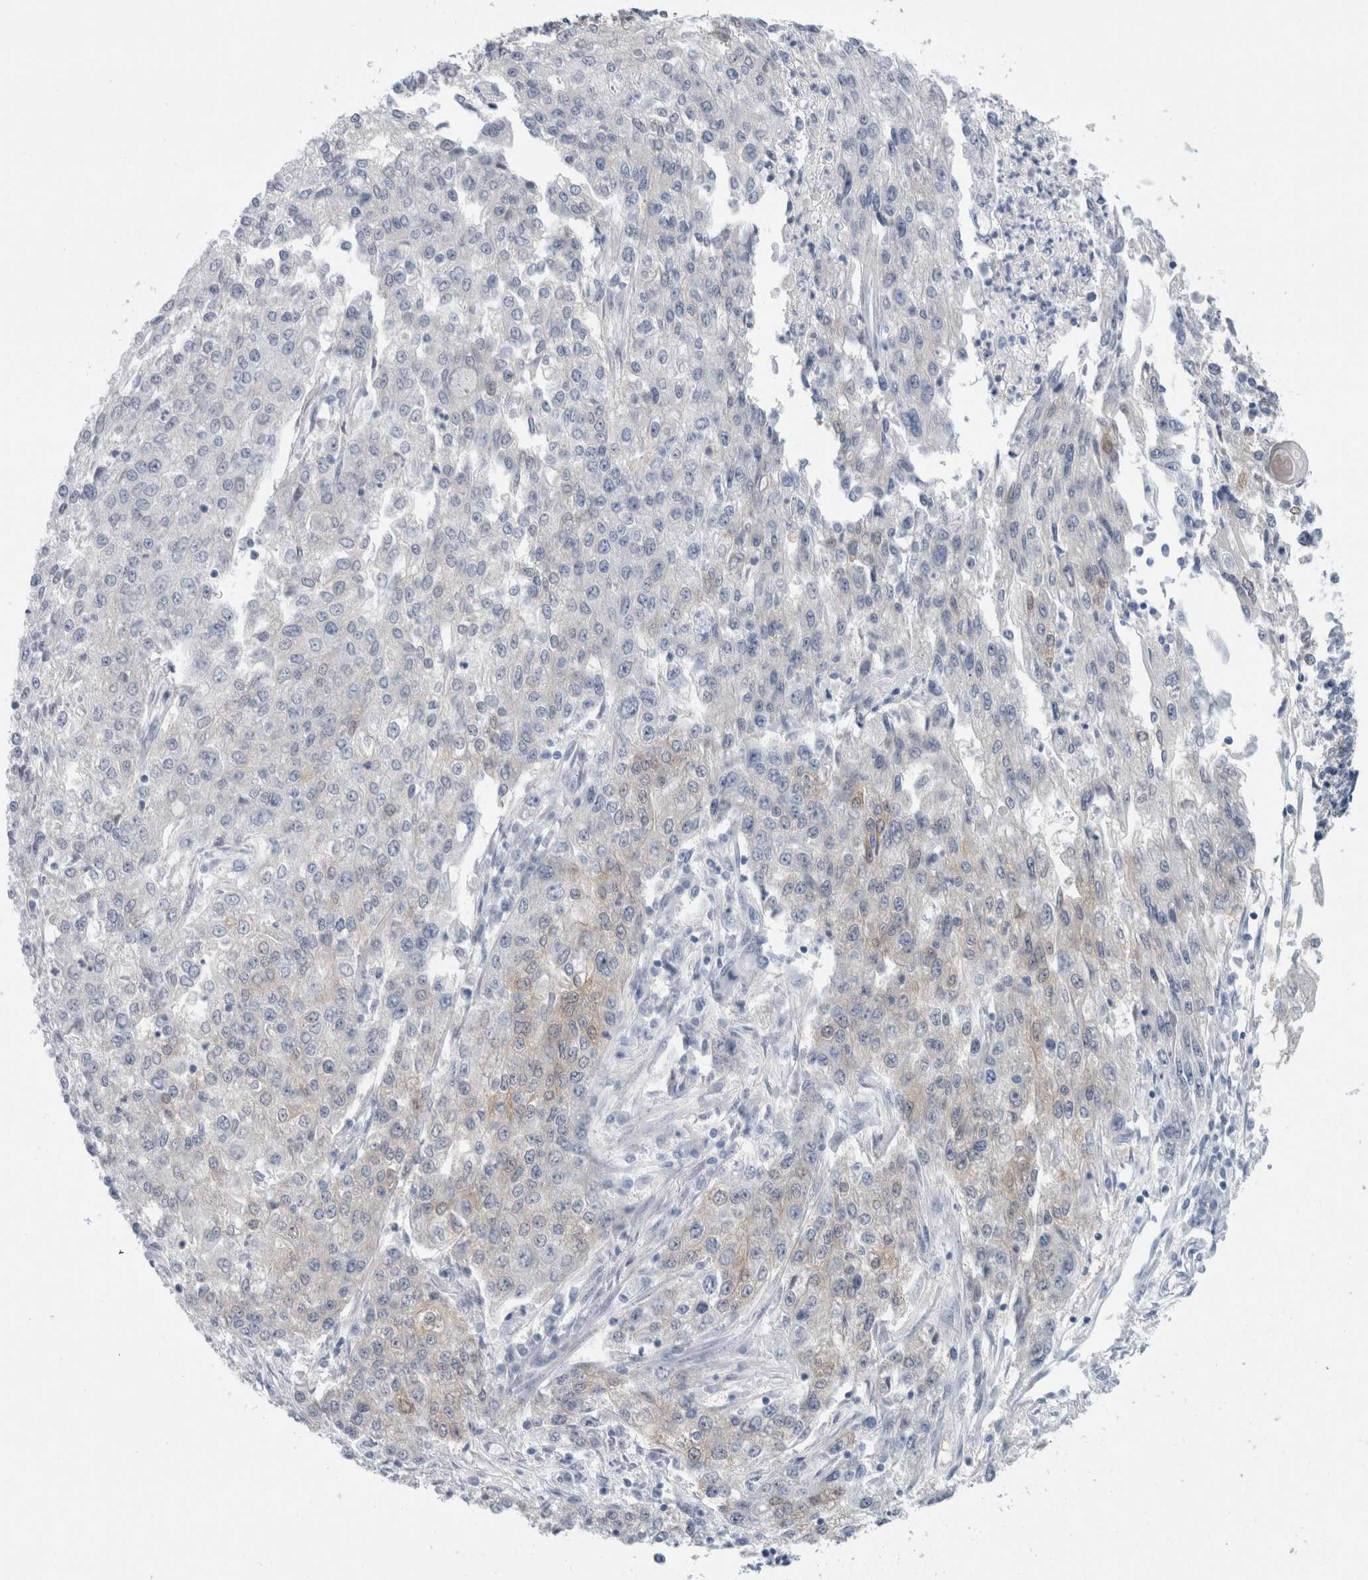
{"staining": {"intensity": "negative", "quantity": "none", "location": "none"}, "tissue": "endometrial cancer", "cell_type": "Tumor cells", "image_type": "cancer", "snomed": [{"axis": "morphology", "description": "Adenocarcinoma, NOS"}, {"axis": "topography", "description": "Endometrium"}], "caption": "This is a image of immunohistochemistry staining of endometrial cancer (adenocarcinoma), which shows no expression in tumor cells.", "gene": "CASP6", "patient": {"sex": "female", "age": 49}}